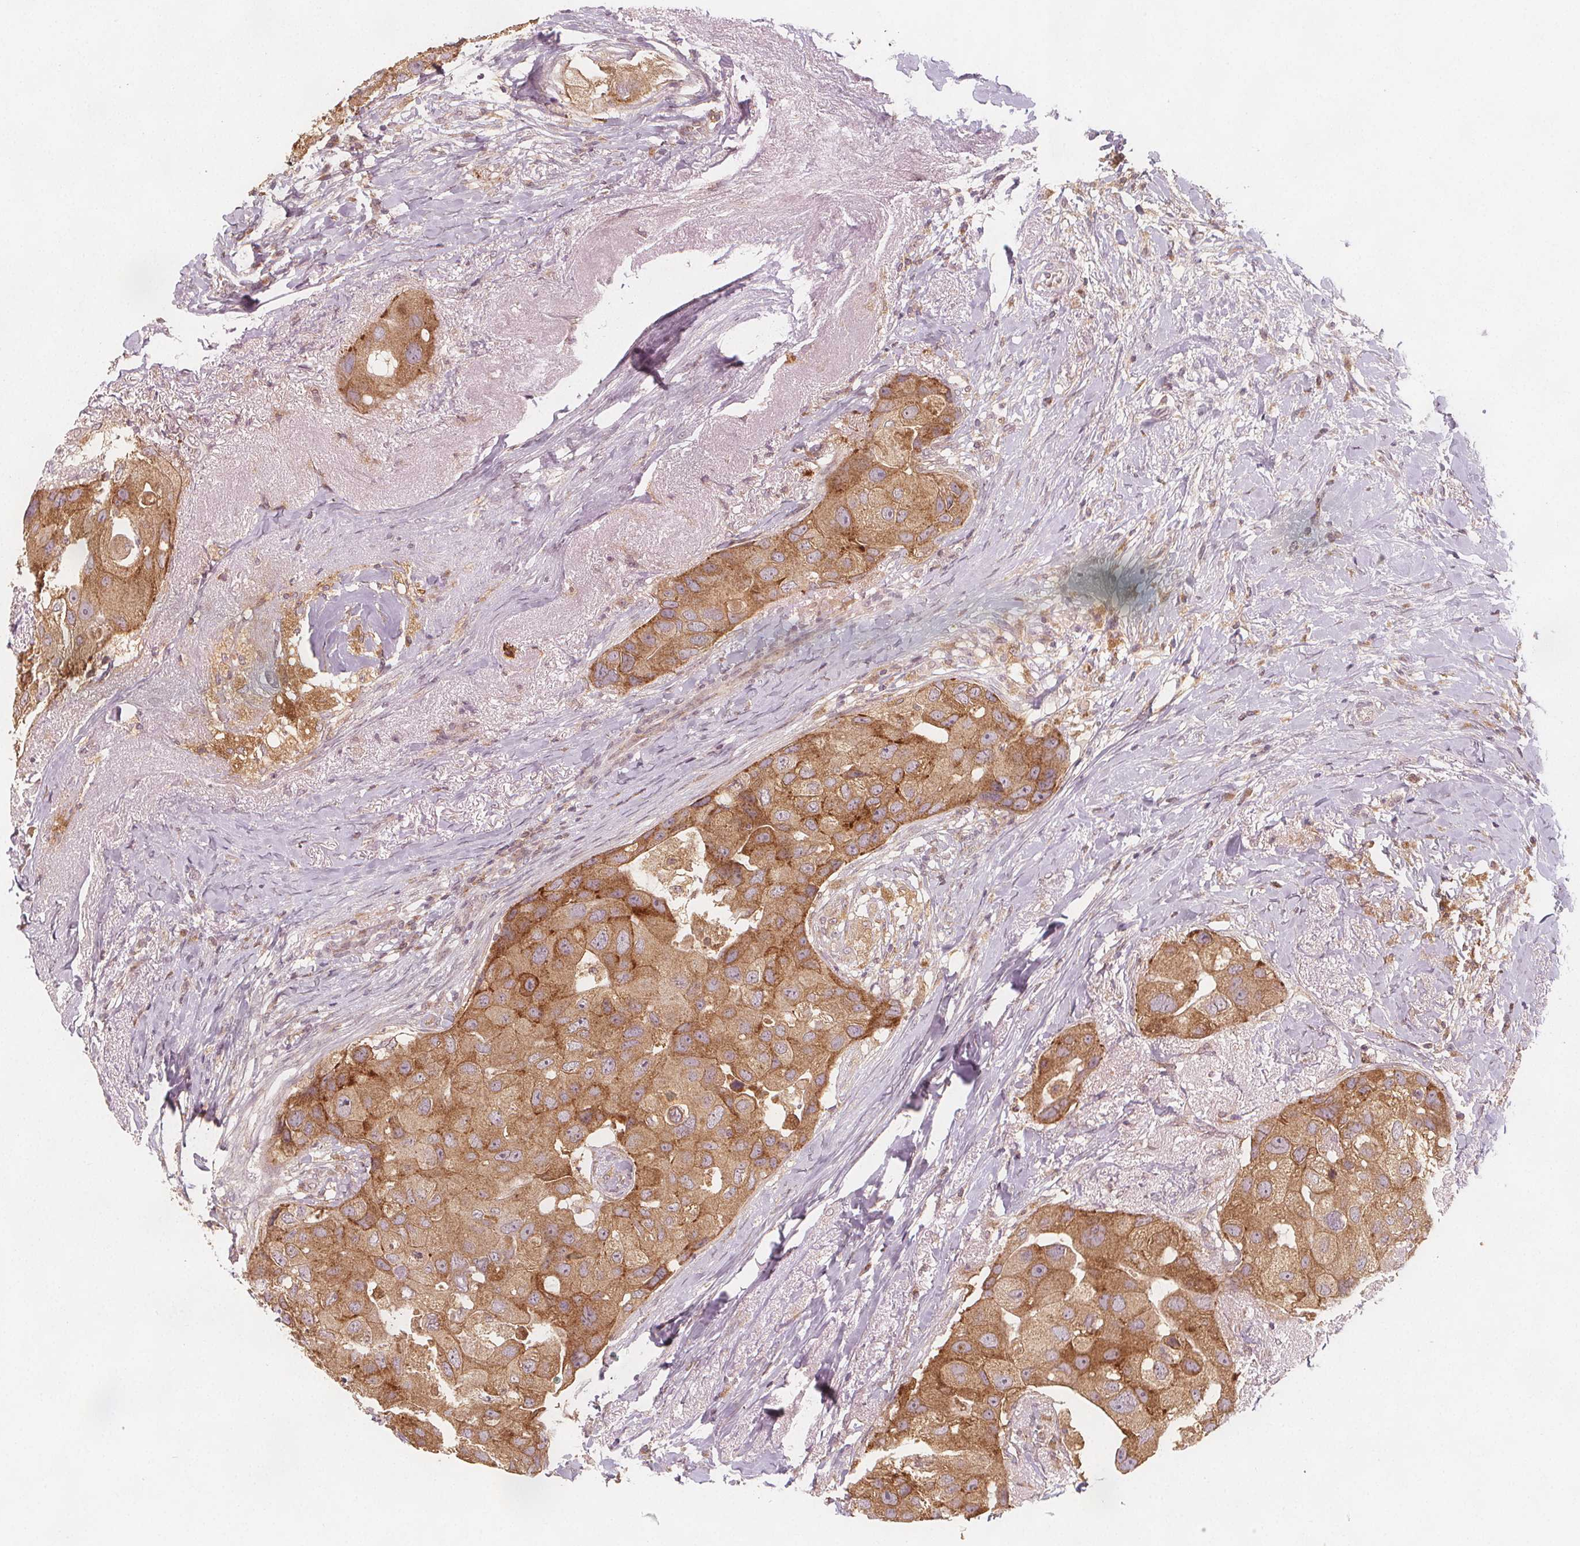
{"staining": {"intensity": "moderate", "quantity": ">75%", "location": "cytoplasmic/membranous"}, "tissue": "breast cancer", "cell_type": "Tumor cells", "image_type": "cancer", "snomed": [{"axis": "morphology", "description": "Duct carcinoma"}, {"axis": "topography", "description": "Breast"}], "caption": "Tumor cells display medium levels of moderate cytoplasmic/membranous staining in approximately >75% of cells in human breast cancer.", "gene": "NCSTN", "patient": {"sex": "female", "age": 43}}